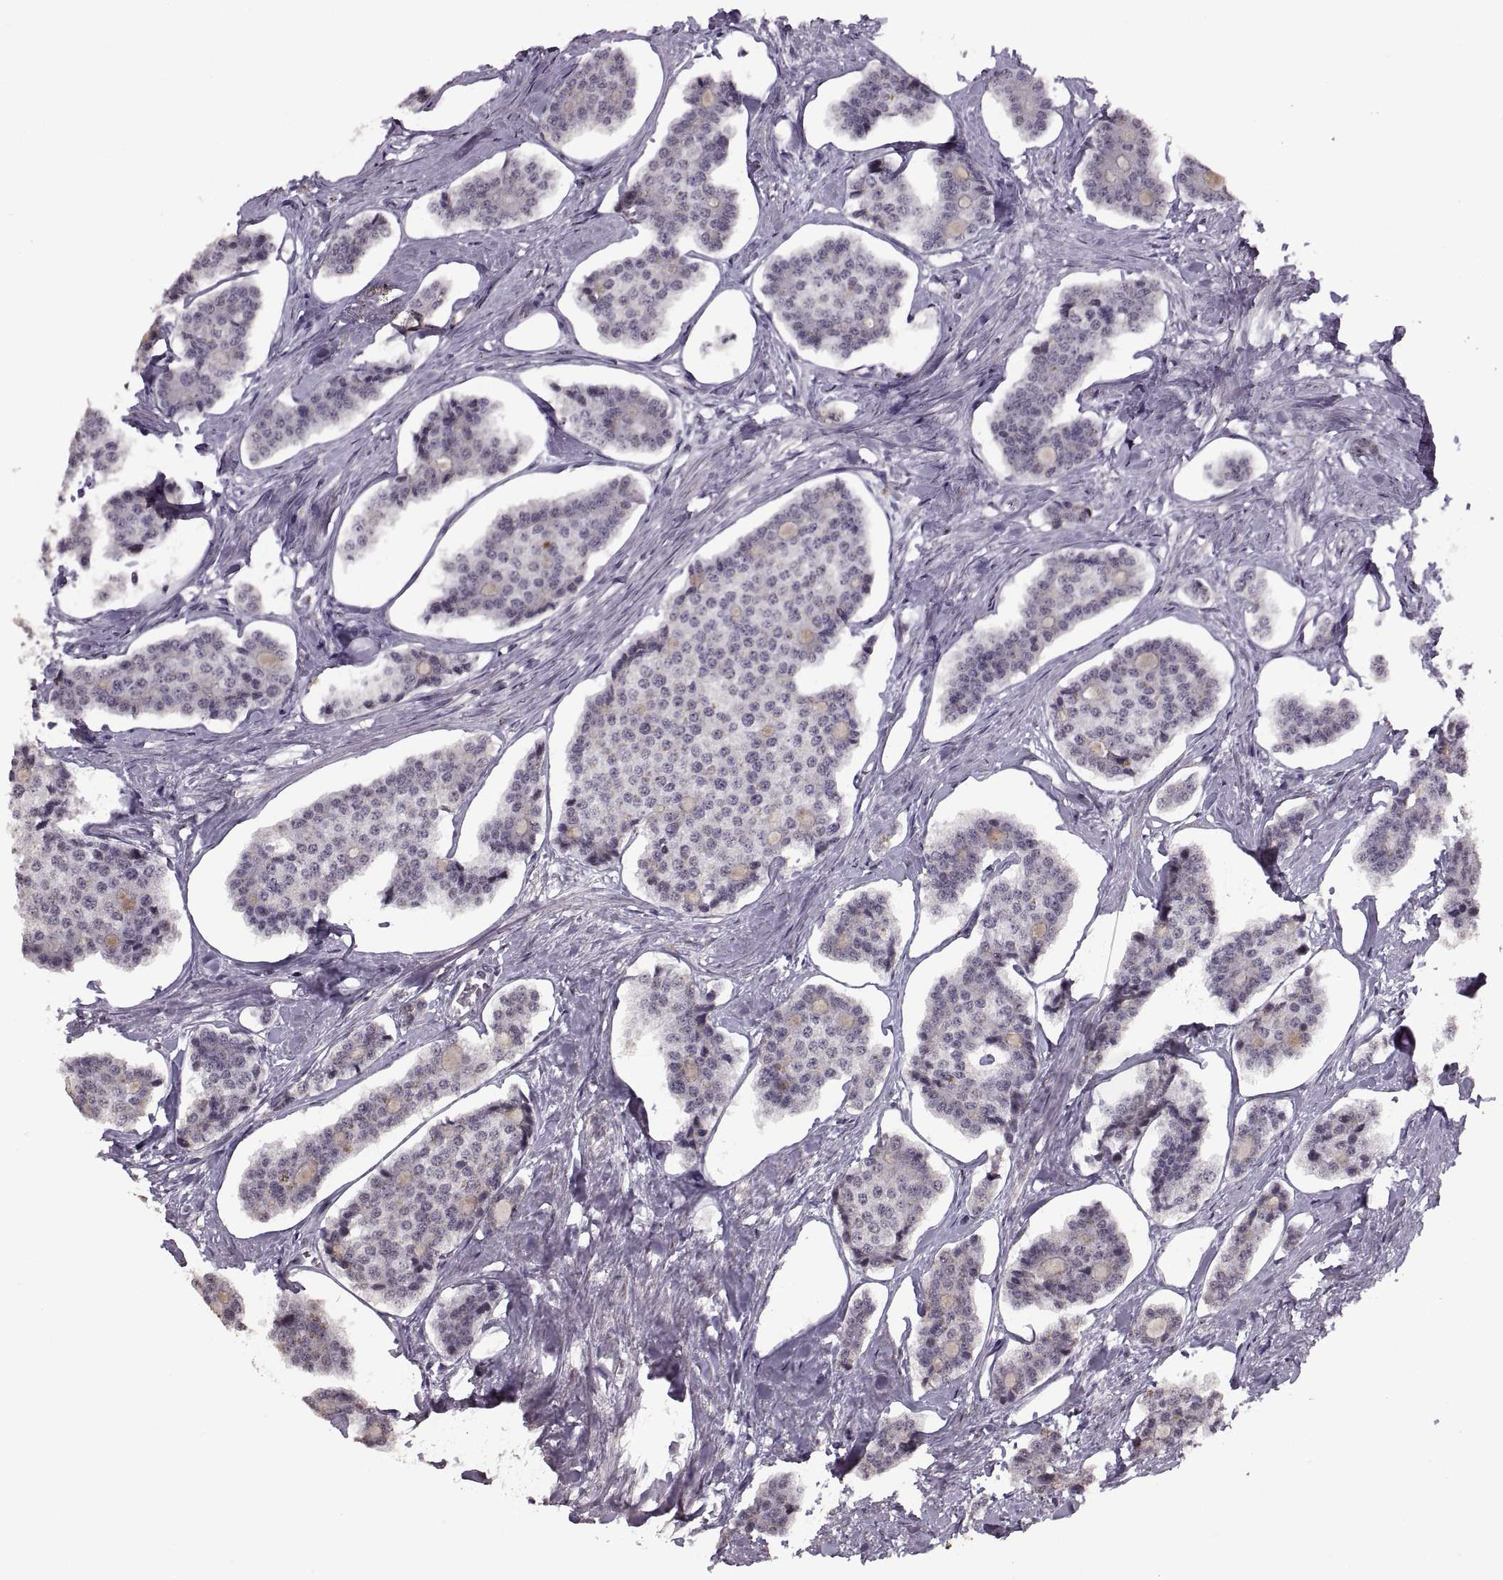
{"staining": {"intensity": "negative", "quantity": "none", "location": "none"}, "tissue": "carcinoid", "cell_type": "Tumor cells", "image_type": "cancer", "snomed": [{"axis": "morphology", "description": "Carcinoid, malignant, NOS"}, {"axis": "topography", "description": "Small intestine"}], "caption": "Immunohistochemical staining of carcinoid shows no significant staining in tumor cells.", "gene": "PALS1", "patient": {"sex": "female", "age": 65}}